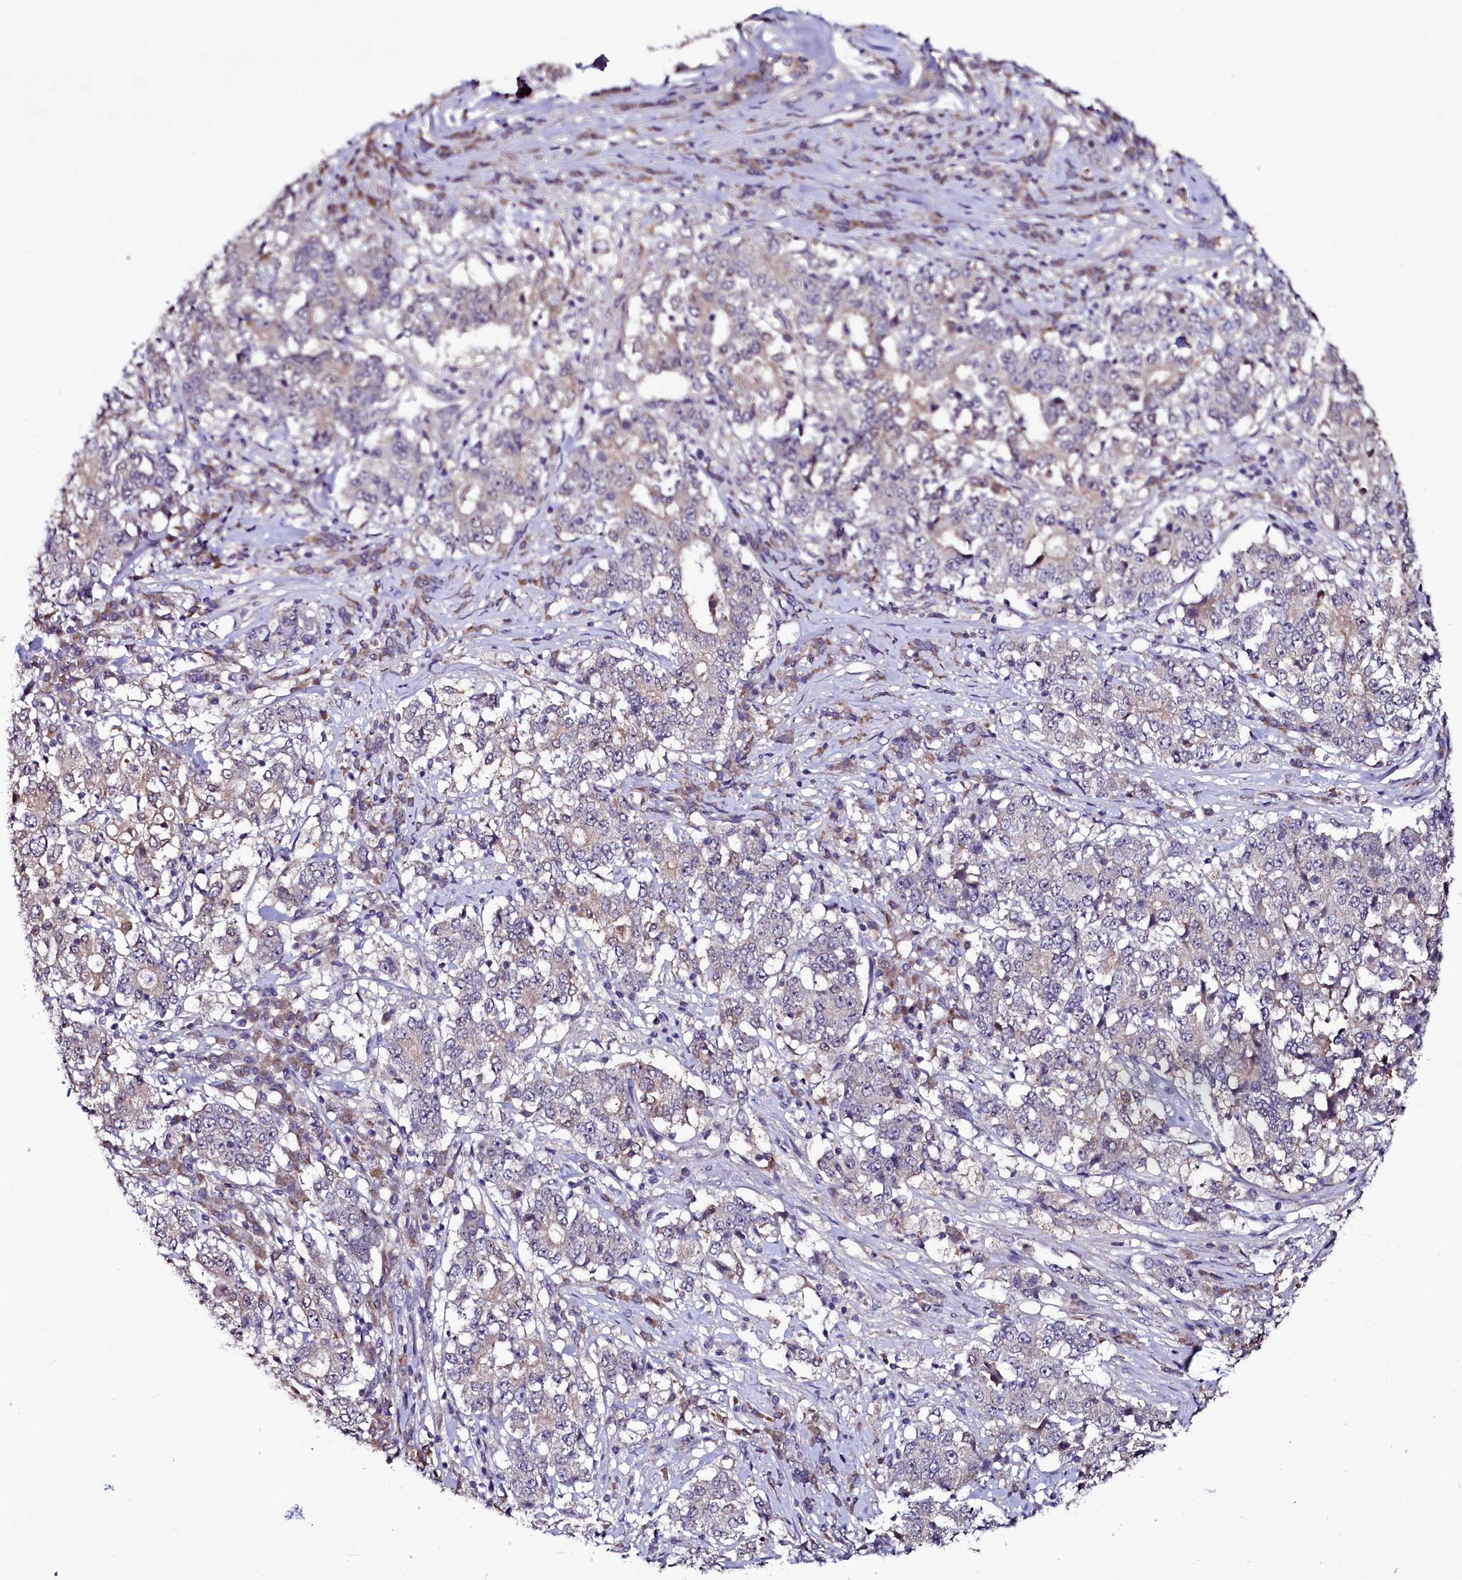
{"staining": {"intensity": "weak", "quantity": "<25%", "location": "cytoplasmic/membranous"}, "tissue": "stomach cancer", "cell_type": "Tumor cells", "image_type": "cancer", "snomed": [{"axis": "morphology", "description": "Adenocarcinoma, NOS"}, {"axis": "topography", "description": "Stomach"}], "caption": "Immunohistochemistry (IHC) photomicrograph of neoplastic tissue: adenocarcinoma (stomach) stained with DAB (3,3'-diaminobenzidine) shows no significant protein expression in tumor cells.", "gene": "USPL1", "patient": {"sex": "male", "age": 59}}